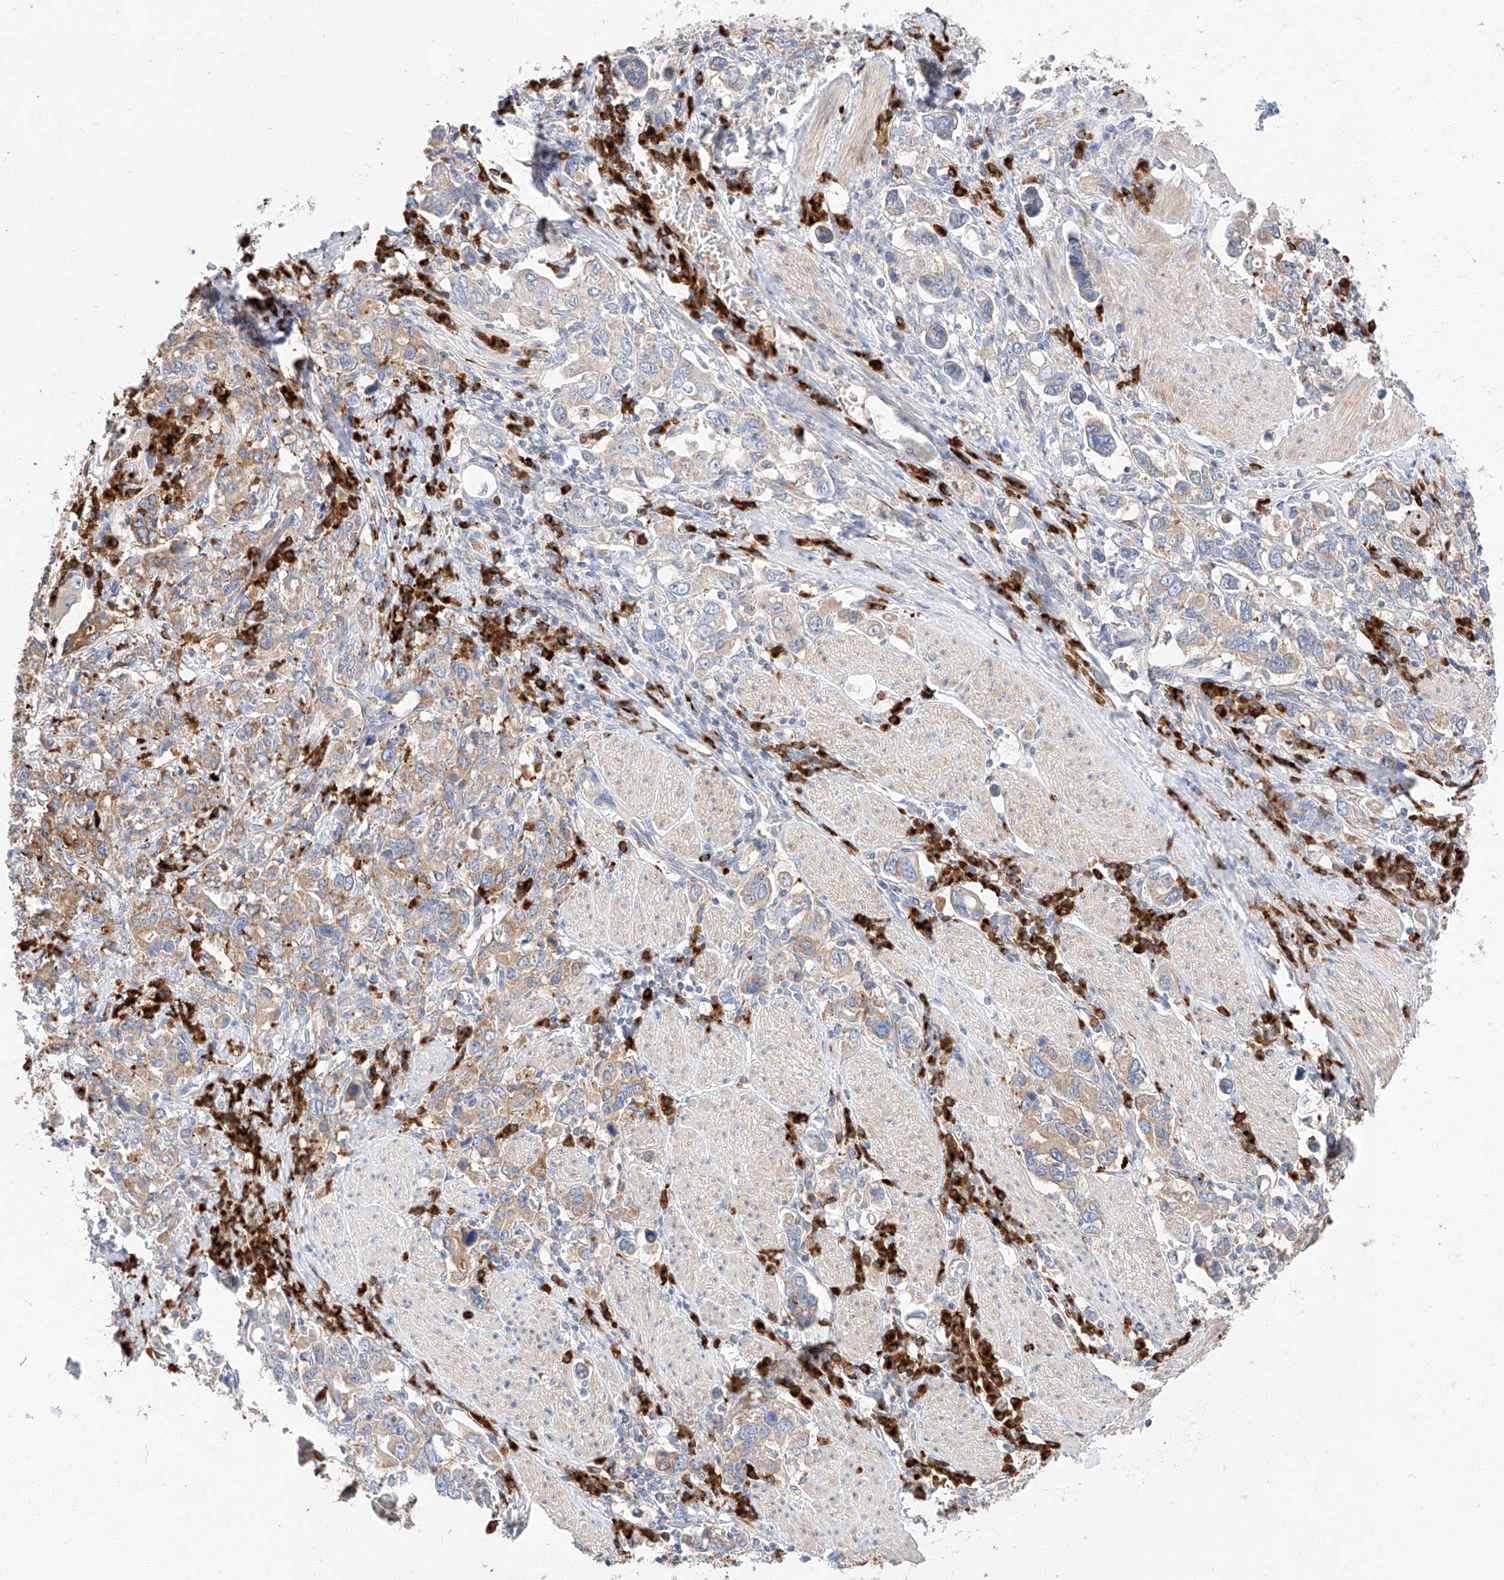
{"staining": {"intensity": "moderate", "quantity": "25%-75%", "location": "cytoplasmic/membranous"}, "tissue": "stomach cancer", "cell_type": "Tumor cells", "image_type": "cancer", "snomed": [{"axis": "morphology", "description": "Adenocarcinoma, NOS"}, {"axis": "topography", "description": "Stomach, upper"}], "caption": "A high-resolution photomicrograph shows immunohistochemistry (IHC) staining of adenocarcinoma (stomach), which reveals moderate cytoplasmic/membranous positivity in approximately 25%-75% of tumor cells.", "gene": "GLMN", "patient": {"sex": "male", "age": 62}}